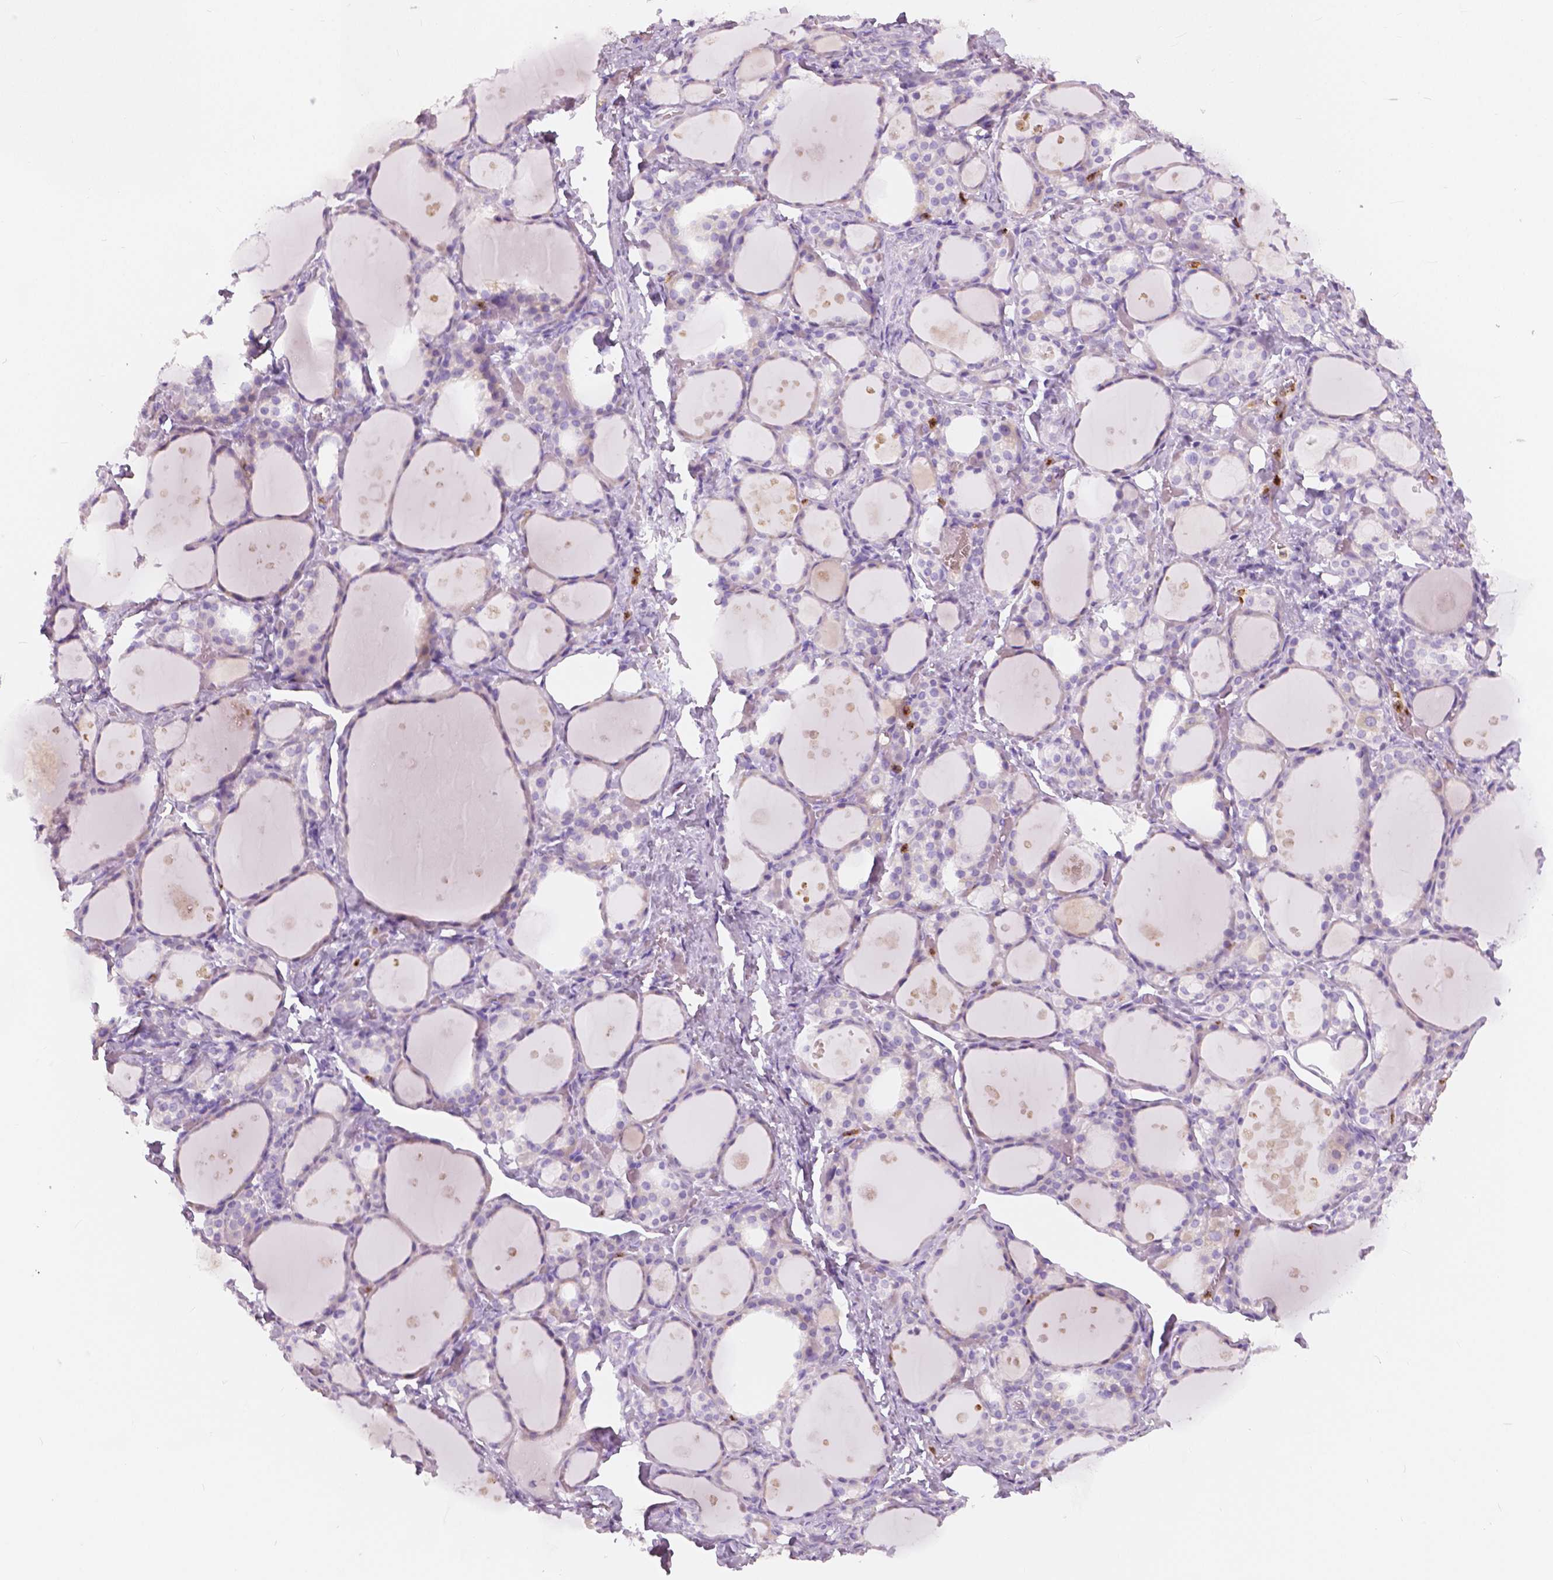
{"staining": {"intensity": "weak", "quantity": "<25%", "location": "cytoplasmic/membranous"}, "tissue": "thyroid gland", "cell_type": "Glandular cells", "image_type": "normal", "snomed": [{"axis": "morphology", "description": "Normal tissue, NOS"}, {"axis": "topography", "description": "Thyroid gland"}], "caption": "Immunohistochemistry of normal human thyroid gland shows no positivity in glandular cells.", "gene": "CXCR2", "patient": {"sex": "male", "age": 68}}